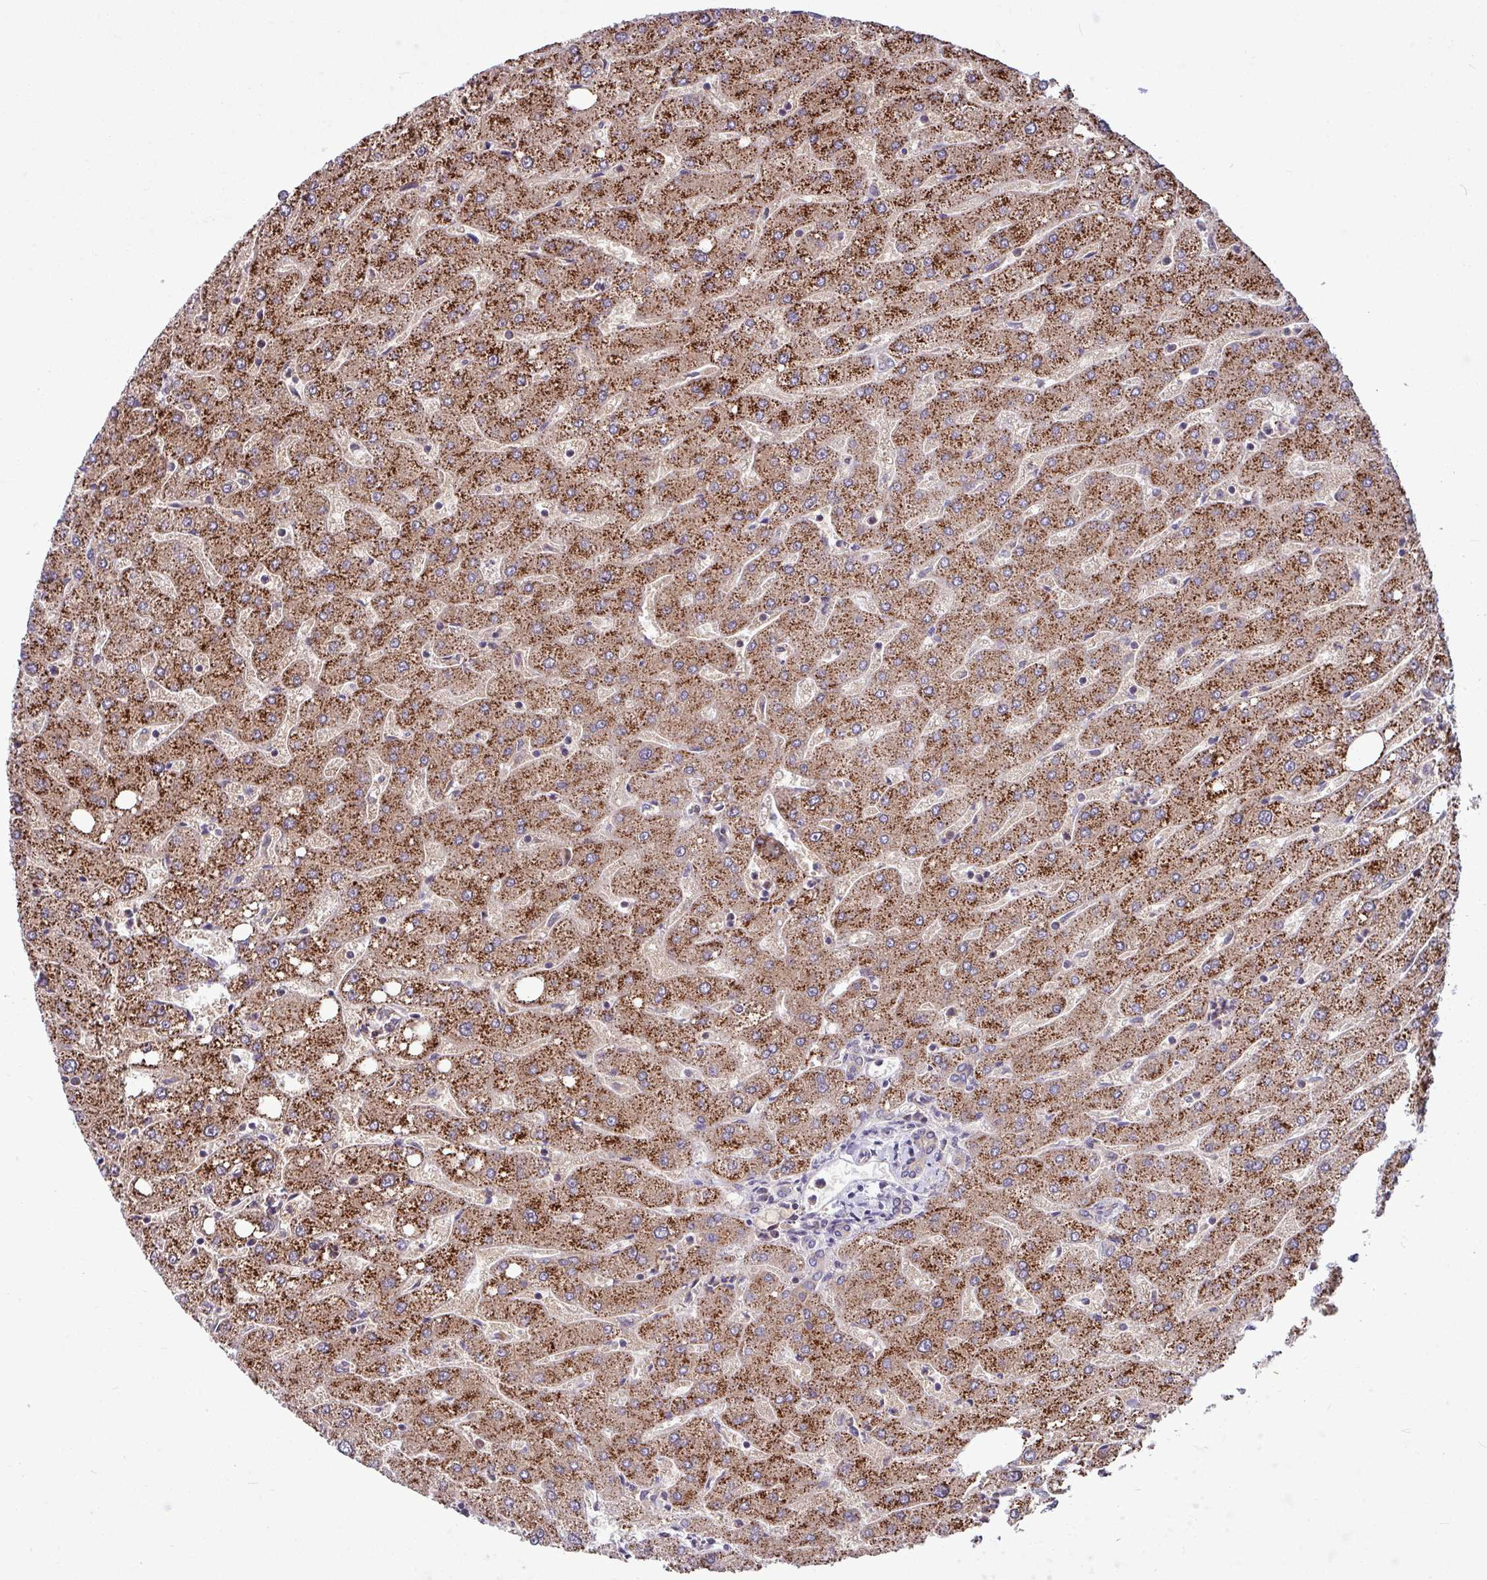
{"staining": {"intensity": "weak", "quantity": ">75%", "location": "cytoplasmic/membranous"}, "tissue": "liver", "cell_type": "Cholangiocytes", "image_type": "normal", "snomed": [{"axis": "morphology", "description": "Normal tissue, NOS"}, {"axis": "topography", "description": "Liver"}], "caption": "A high-resolution image shows IHC staining of unremarkable liver, which displays weak cytoplasmic/membranous staining in approximately >75% of cholangiocytes.", "gene": "LSM12", "patient": {"sex": "male", "age": 67}}